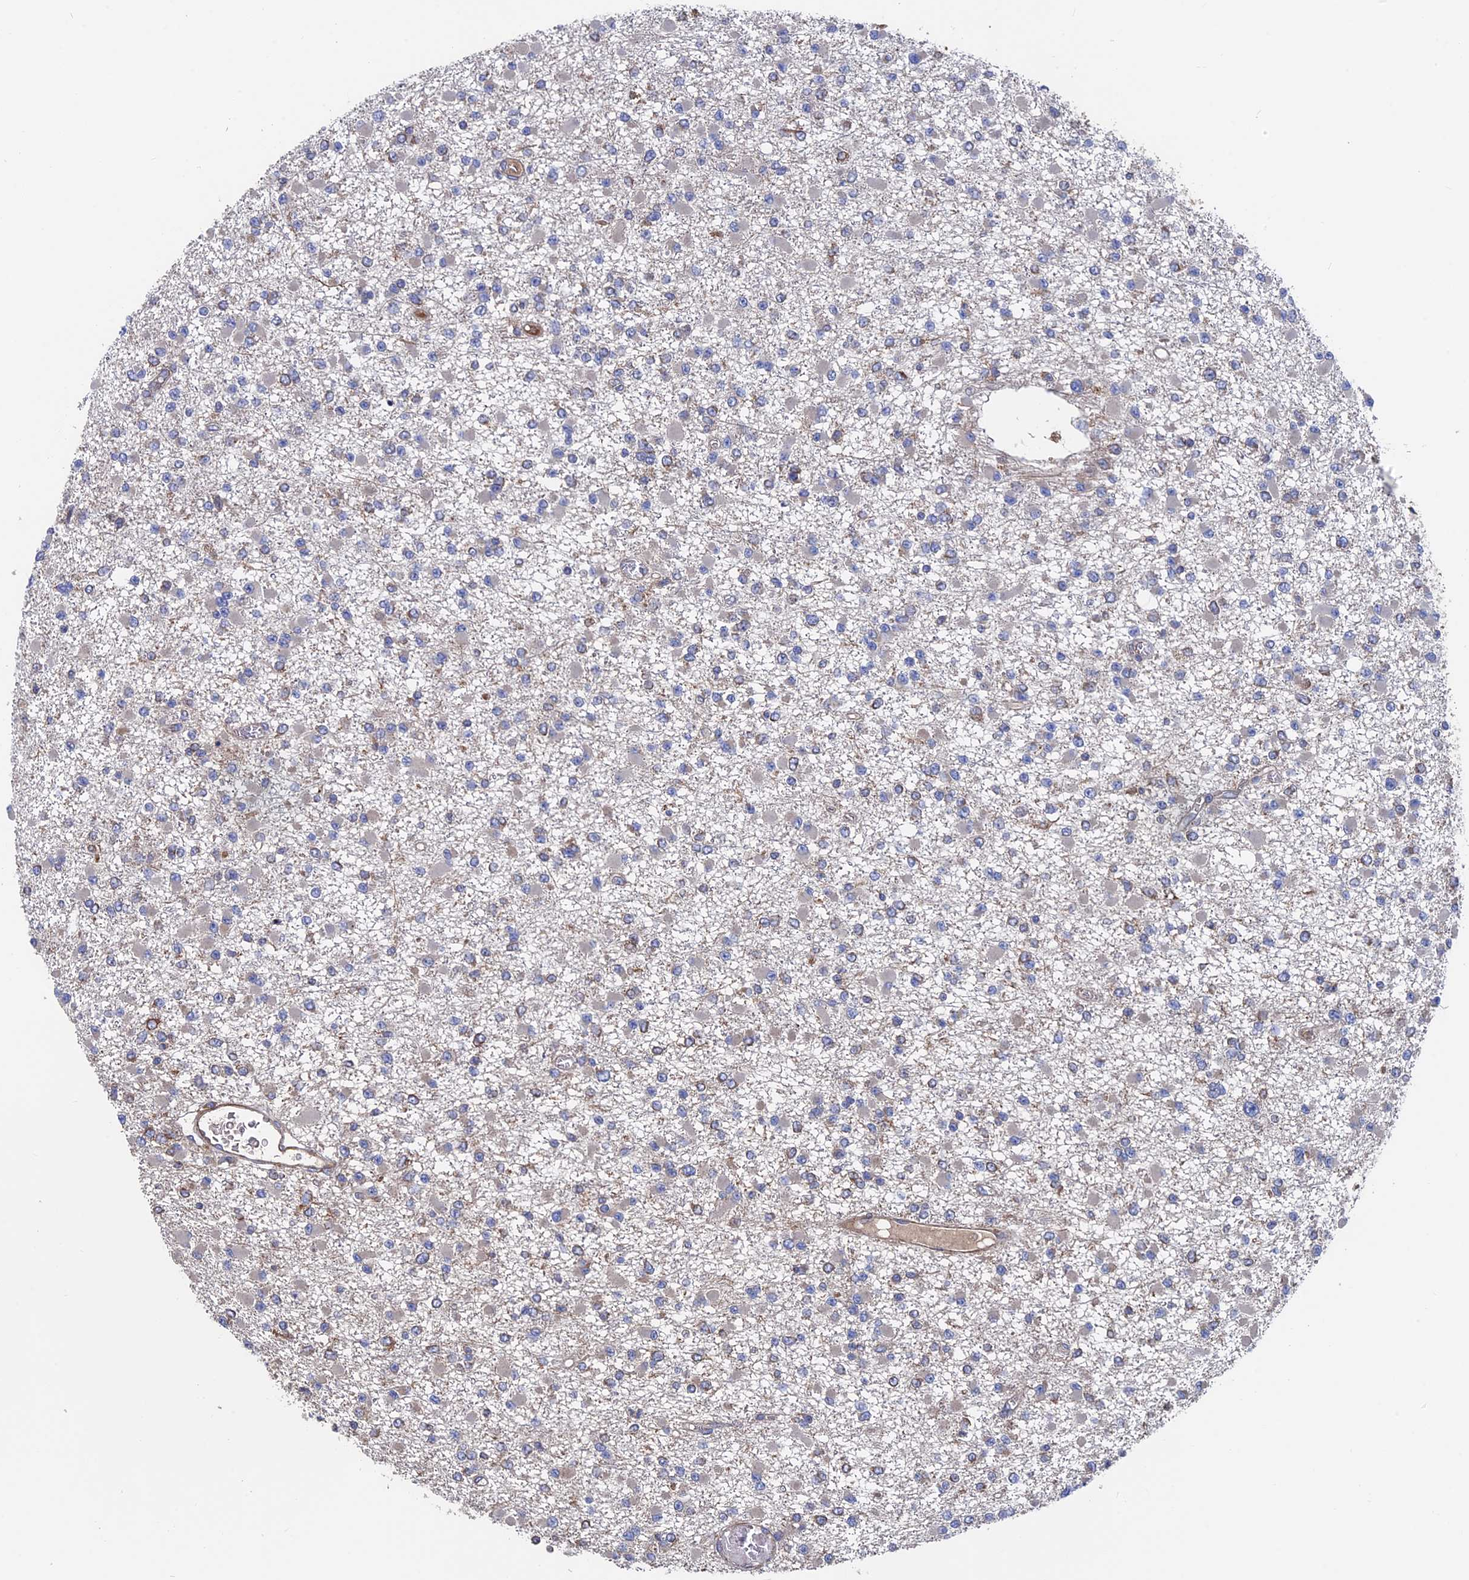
{"staining": {"intensity": "negative", "quantity": "none", "location": "none"}, "tissue": "glioma", "cell_type": "Tumor cells", "image_type": "cancer", "snomed": [{"axis": "morphology", "description": "Glioma, malignant, Low grade"}, {"axis": "topography", "description": "Brain"}], "caption": "Human glioma stained for a protein using immunohistochemistry (IHC) shows no expression in tumor cells.", "gene": "DNAJC3", "patient": {"sex": "female", "age": 22}}